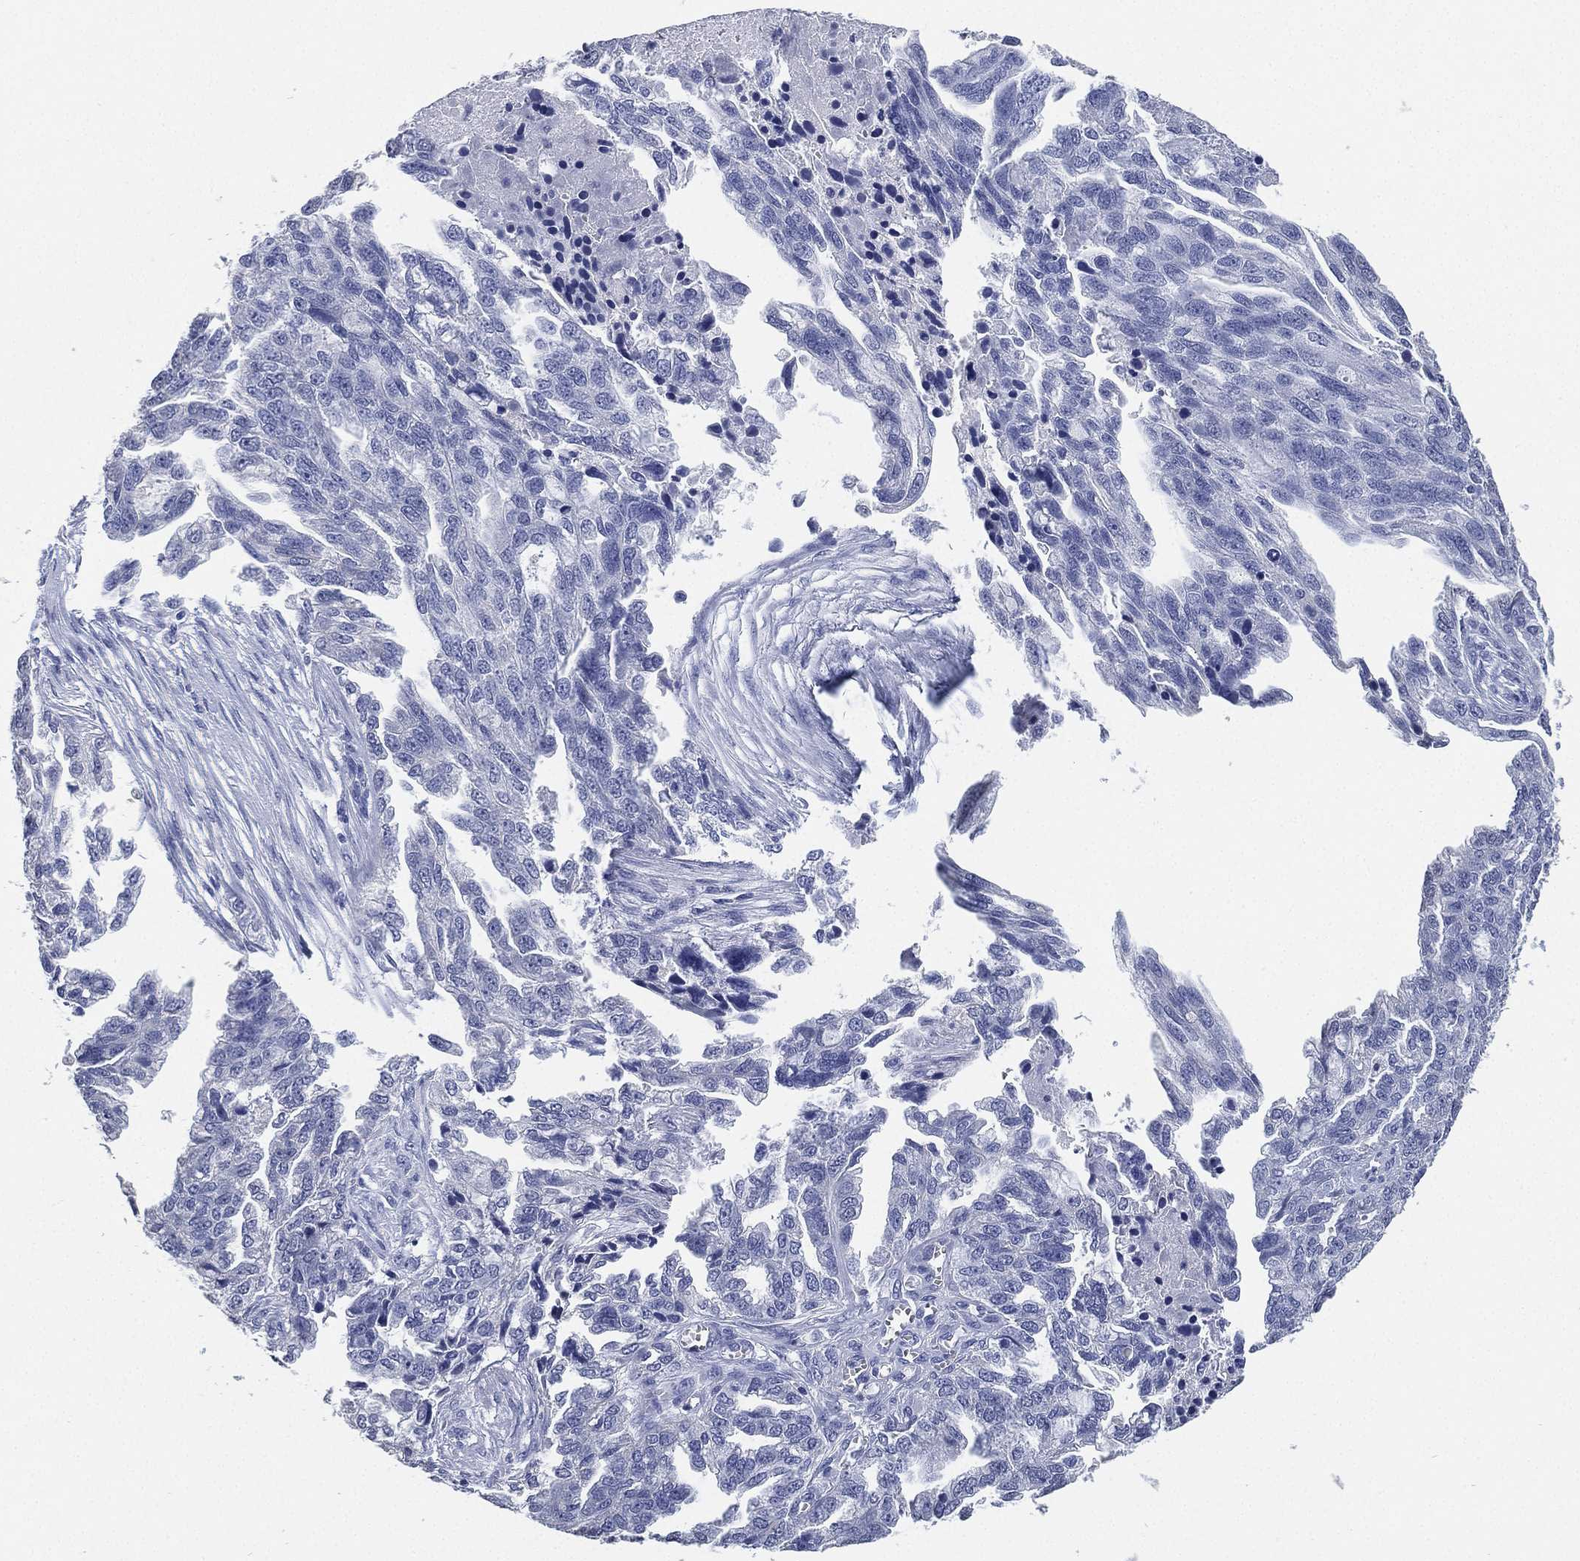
{"staining": {"intensity": "negative", "quantity": "none", "location": "none"}, "tissue": "ovarian cancer", "cell_type": "Tumor cells", "image_type": "cancer", "snomed": [{"axis": "morphology", "description": "Cystadenocarcinoma, serous, NOS"}, {"axis": "topography", "description": "Ovary"}], "caption": "High power microscopy histopathology image of an immunohistochemistry image of ovarian serous cystadenocarcinoma, revealing no significant expression in tumor cells.", "gene": "IYD", "patient": {"sex": "female", "age": 51}}